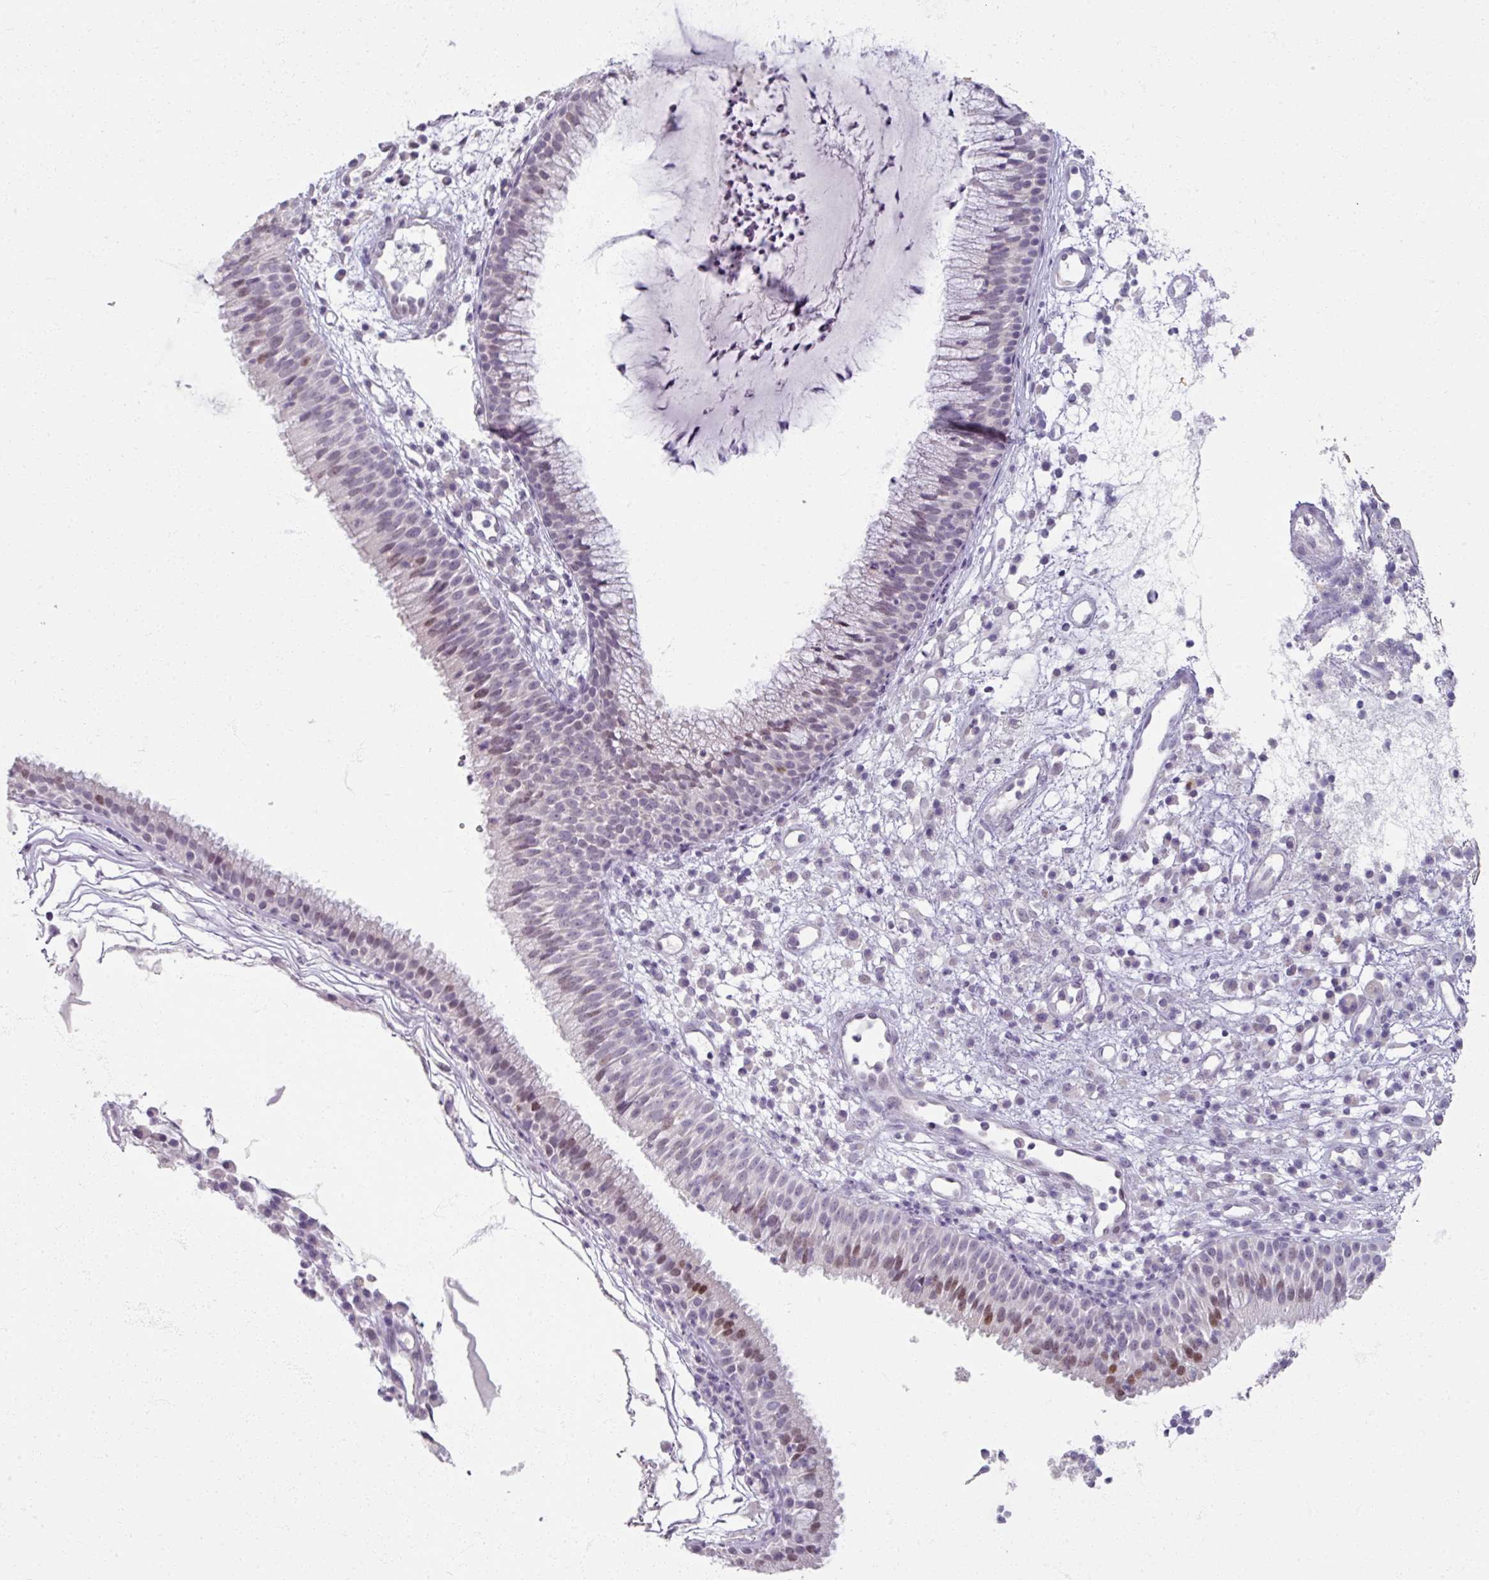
{"staining": {"intensity": "moderate", "quantity": "<25%", "location": "nuclear"}, "tissue": "nasopharynx", "cell_type": "Respiratory epithelial cells", "image_type": "normal", "snomed": [{"axis": "morphology", "description": "Normal tissue, NOS"}, {"axis": "topography", "description": "Nasopharynx"}], "caption": "This is a micrograph of IHC staining of normal nasopharynx, which shows moderate expression in the nuclear of respiratory epithelial cells.", "gene": "SOX11", "patient": {"sex": "male", "age": 21}}